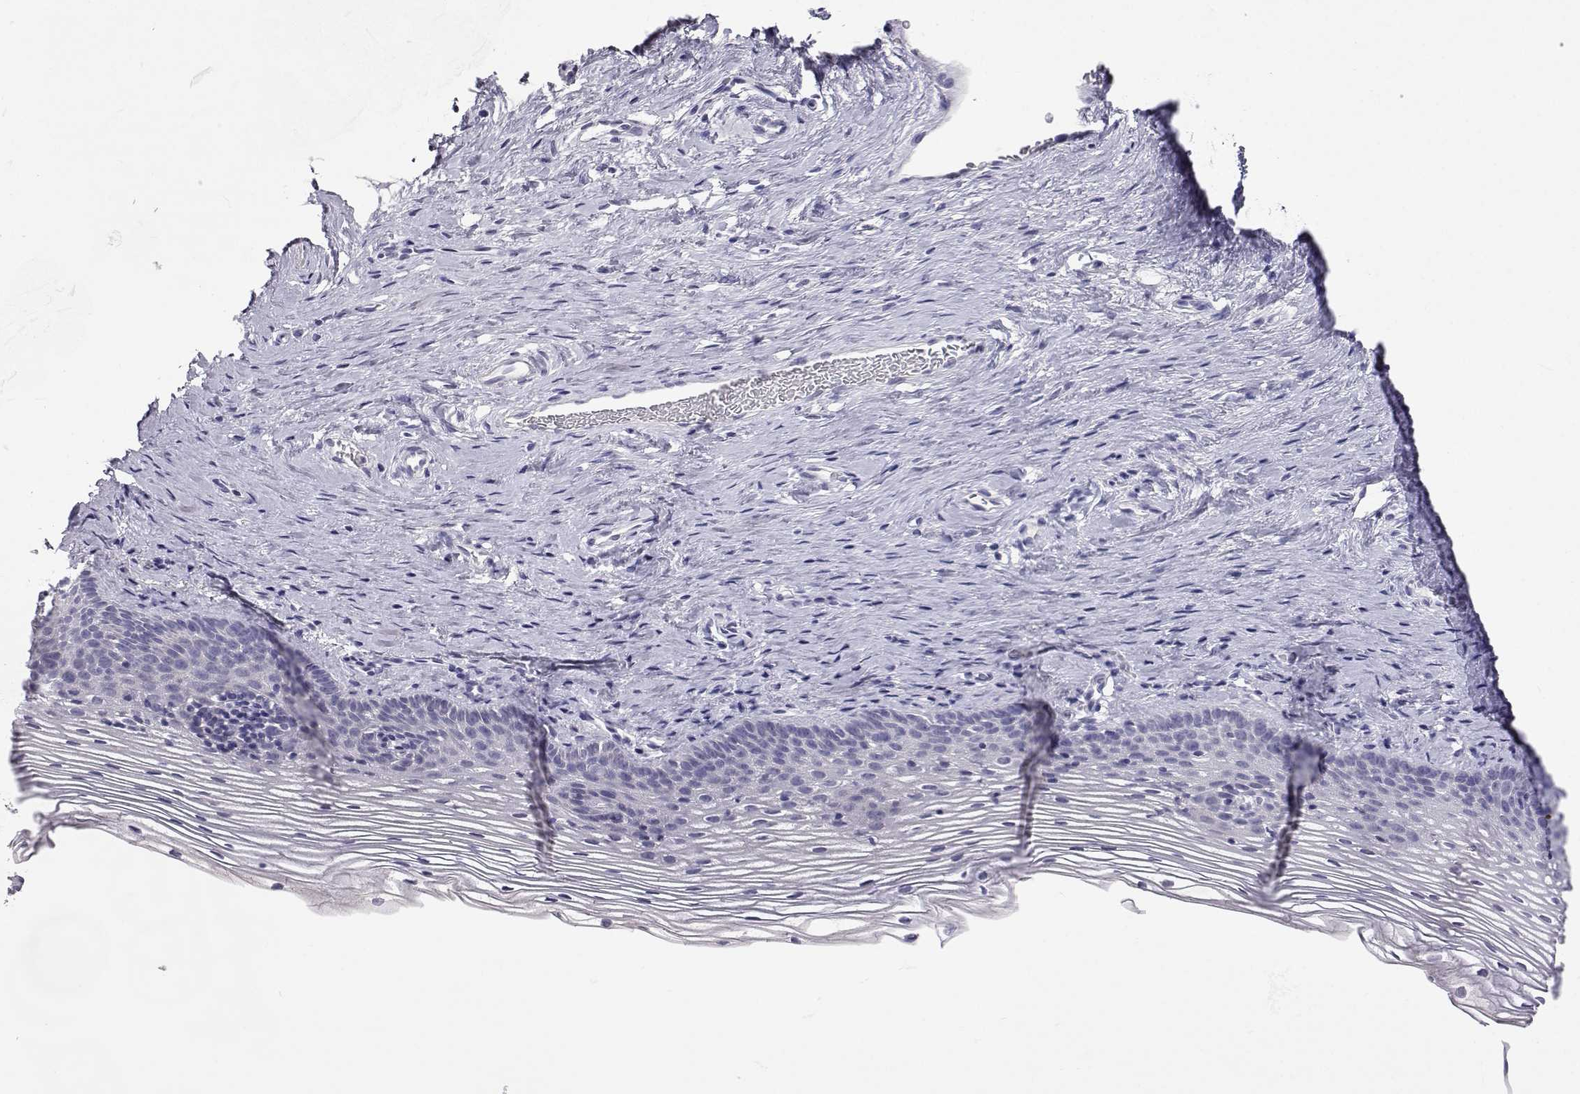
{"staining": {"intensity": "negative", "quantity": "none", "location": "none"}, "tissue": "cervix", "cell_type": "Glandular cells", "image_type": "normal", "snomed": [{"axis": "morphology", "description": "Normal tissue, NOS"}, {"axis": "topography", "description": "Cervix"}], "caption": "DAB immunohistochemical staining of benign human cervix displays no significant expression in glandular cells.", "gene": "SLC6A3", "patient": {"sex": "female", "age": 39}}